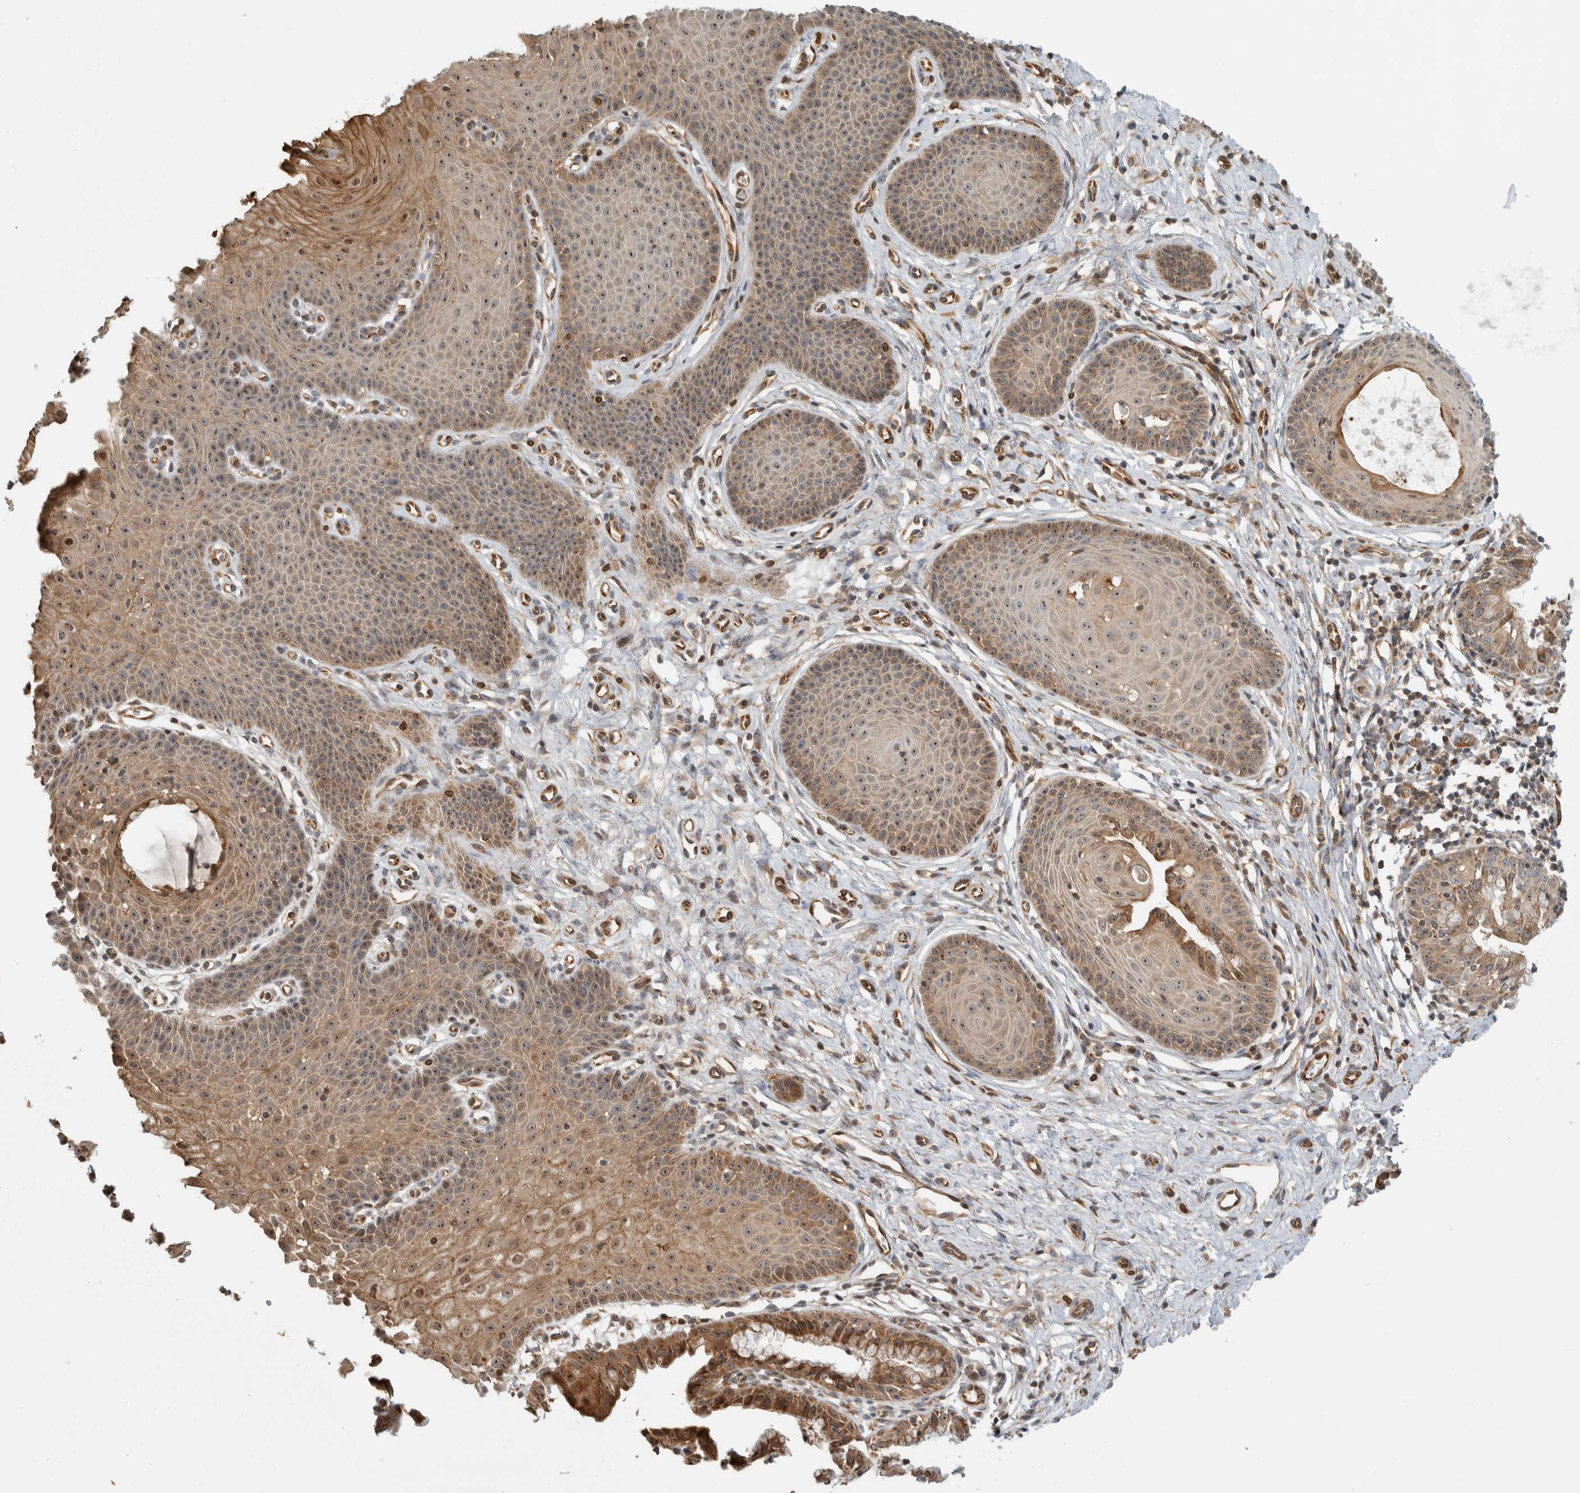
{"staining": {"intensity": "moderate", "quantity": ">75%", "location": "cytoplasmic/membranous,nuclear"}, "tissue": "cervix", "cell_type": "Glandular cells", "image_type": "normal", "snomed": [{"axis": "morphology", "description": "Normal tissue, NOS"}, {"axis": "topography", "description": "Cervix"}], "caption": "DAB (3,3'-diaminobenzidine) immunohistochemical staining of normal cervix reveals moderate cytoplasmic/membranous,nuclear protein positivity in approximately >75% of glandular cells.", "gene": "WASF2", "patient": {"sex": "female", "age": 36}}